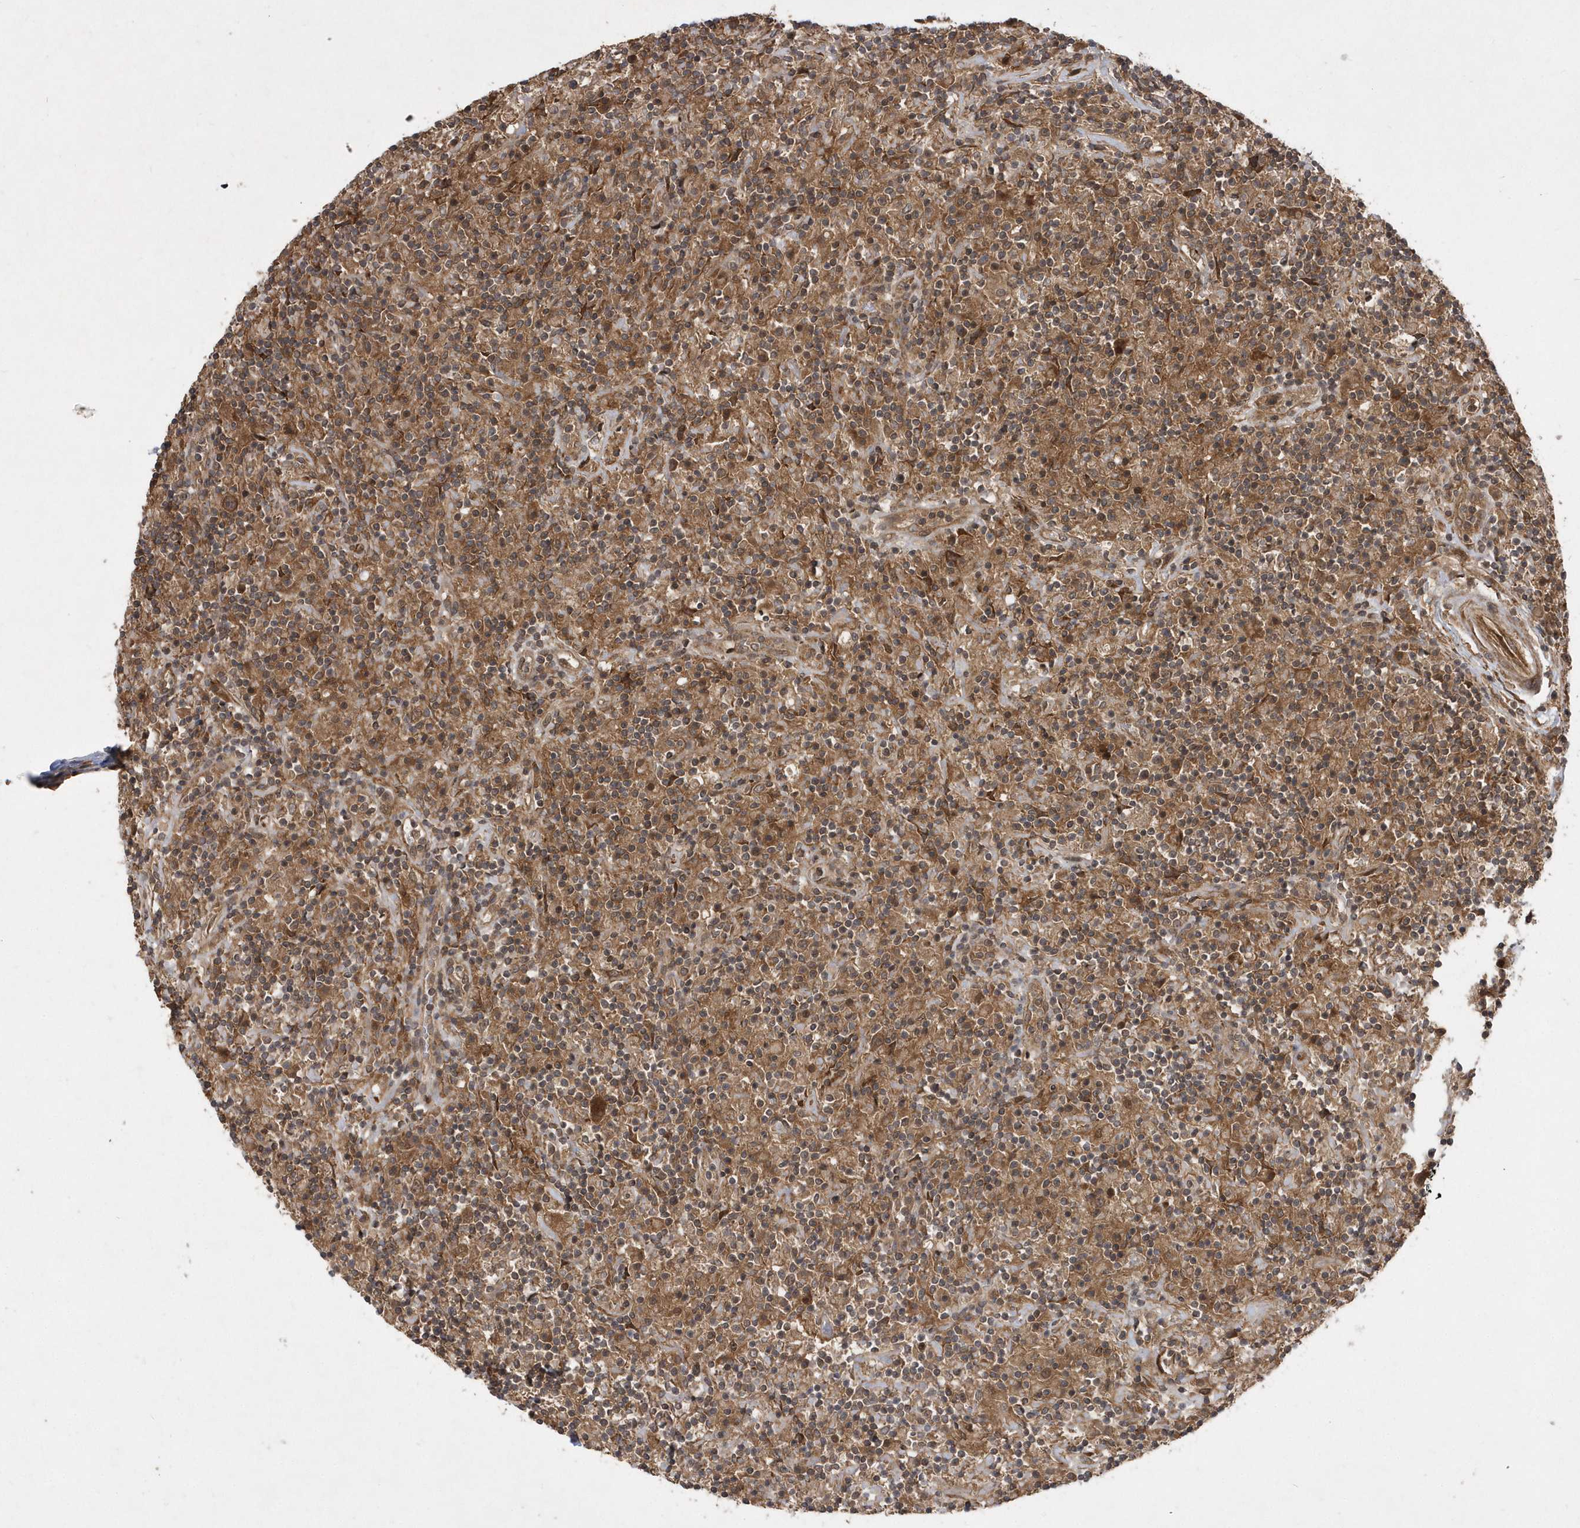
{"staining": {"intensity": "moderate", "quantity": ">75%", "location": "cytoplasmic/membranous"}, "tissue": "lymphoma", "cell_type": "Tumor cells", "image_type": "cancer", "snomed": [{"axis": "morphology", "description": "Hodgkin's disease, NOS"}, {"axis": "topography", "description": "Lymph node"}], "caption": "Protein analysis of Hodgkin's disease tissue shows moderate cytoplasmic/membranous positivity in approximately >75% of tumor cells.", "gene": "GFM2", "patient": {"sex": "male", "age": 70}}